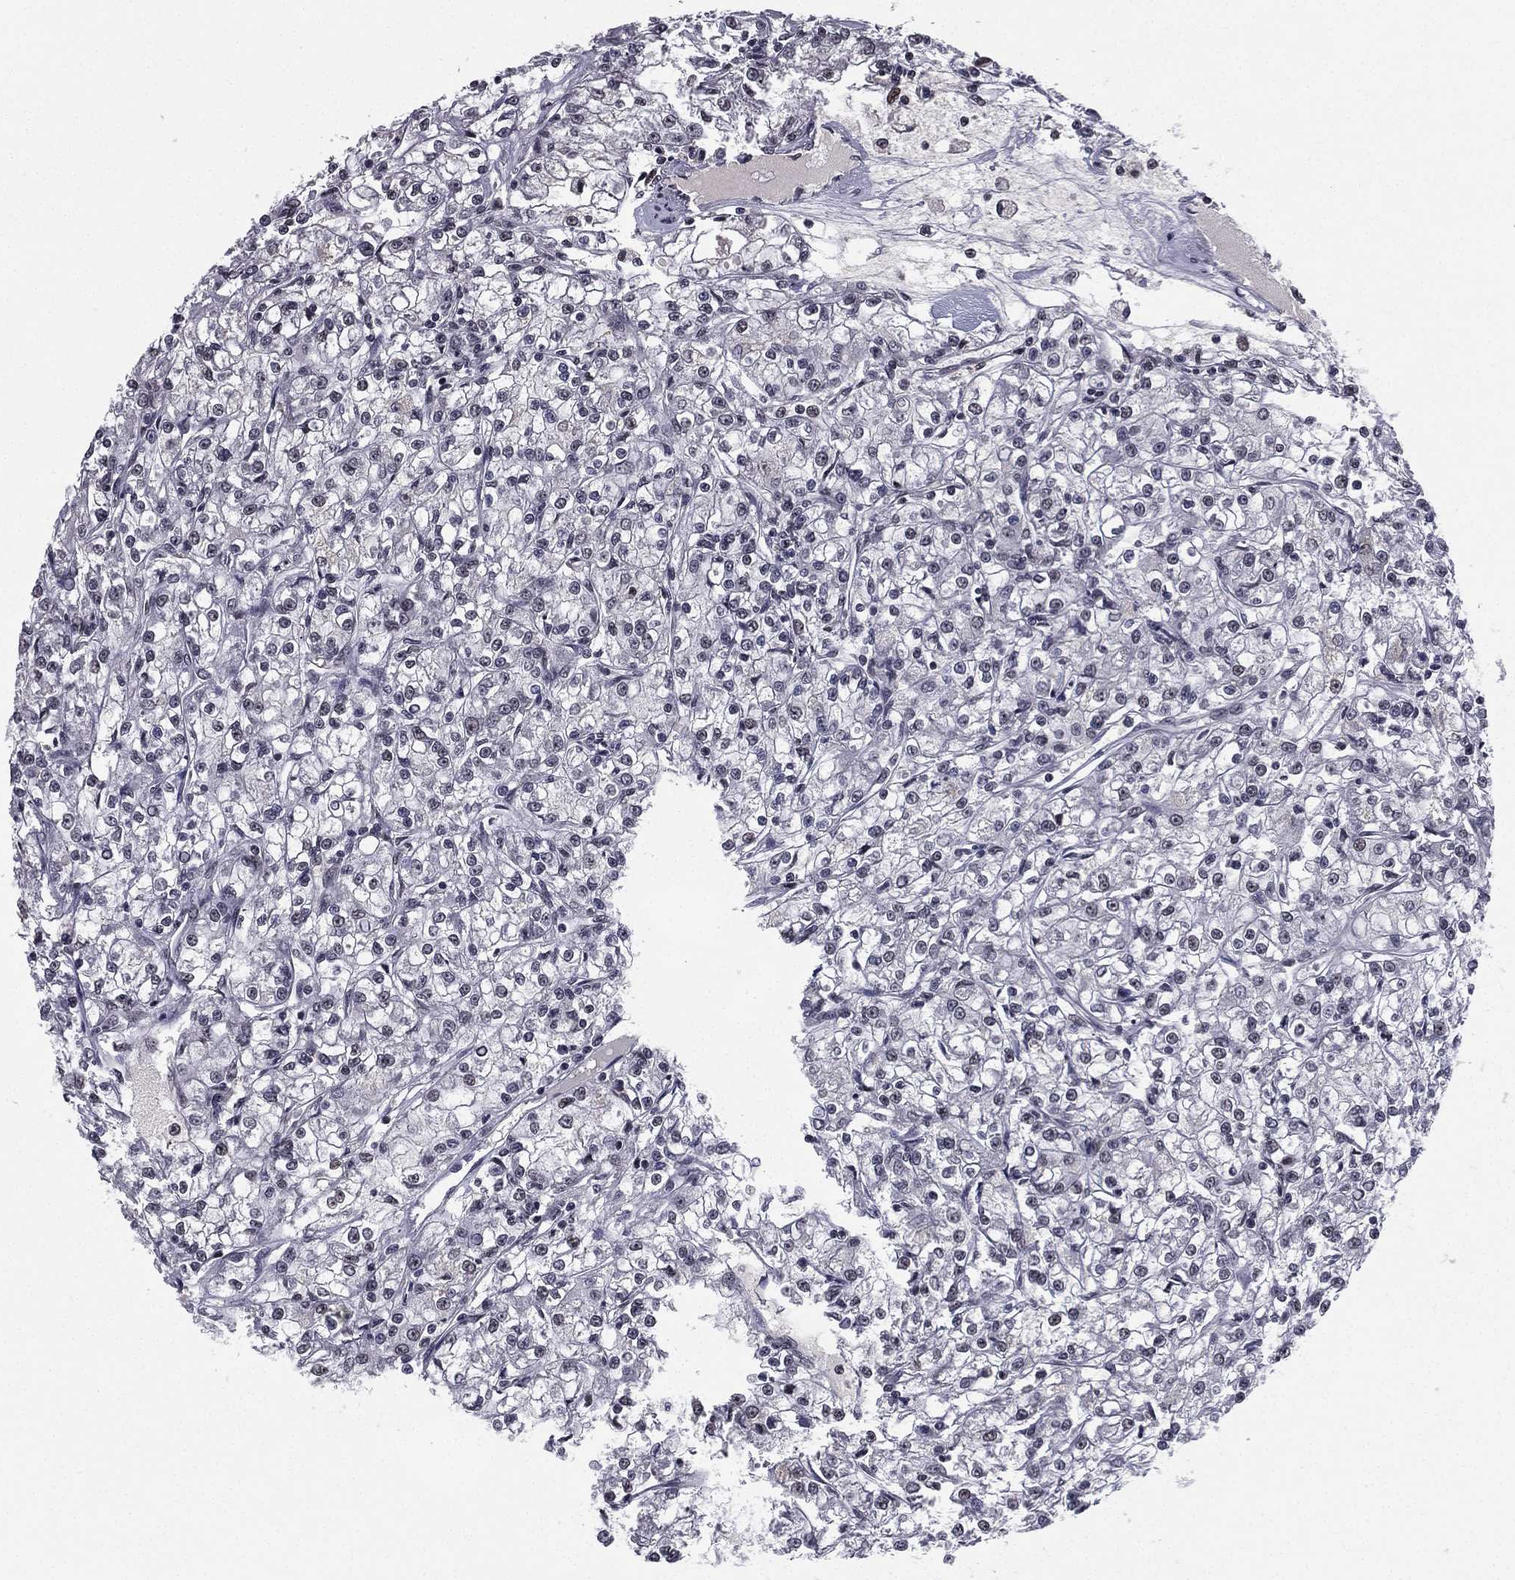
{"staining": {"intensity": "negative", "quantity": "none", "location": "none"}, "tissue": "renal cancer", "cell_type": "Tumor cells", "image_type": "cancer", "snomed": [{"axis": "morphology", "description": "Adenocarcinoma, NOS"}, {"axis": "topography", "description": "Kidney"}], "caption": "Protein analysis of renal cancer shows no significant positivity in tumor cells.", "gene": "RARB", "patient": {"sex": "female", "age": 59}}